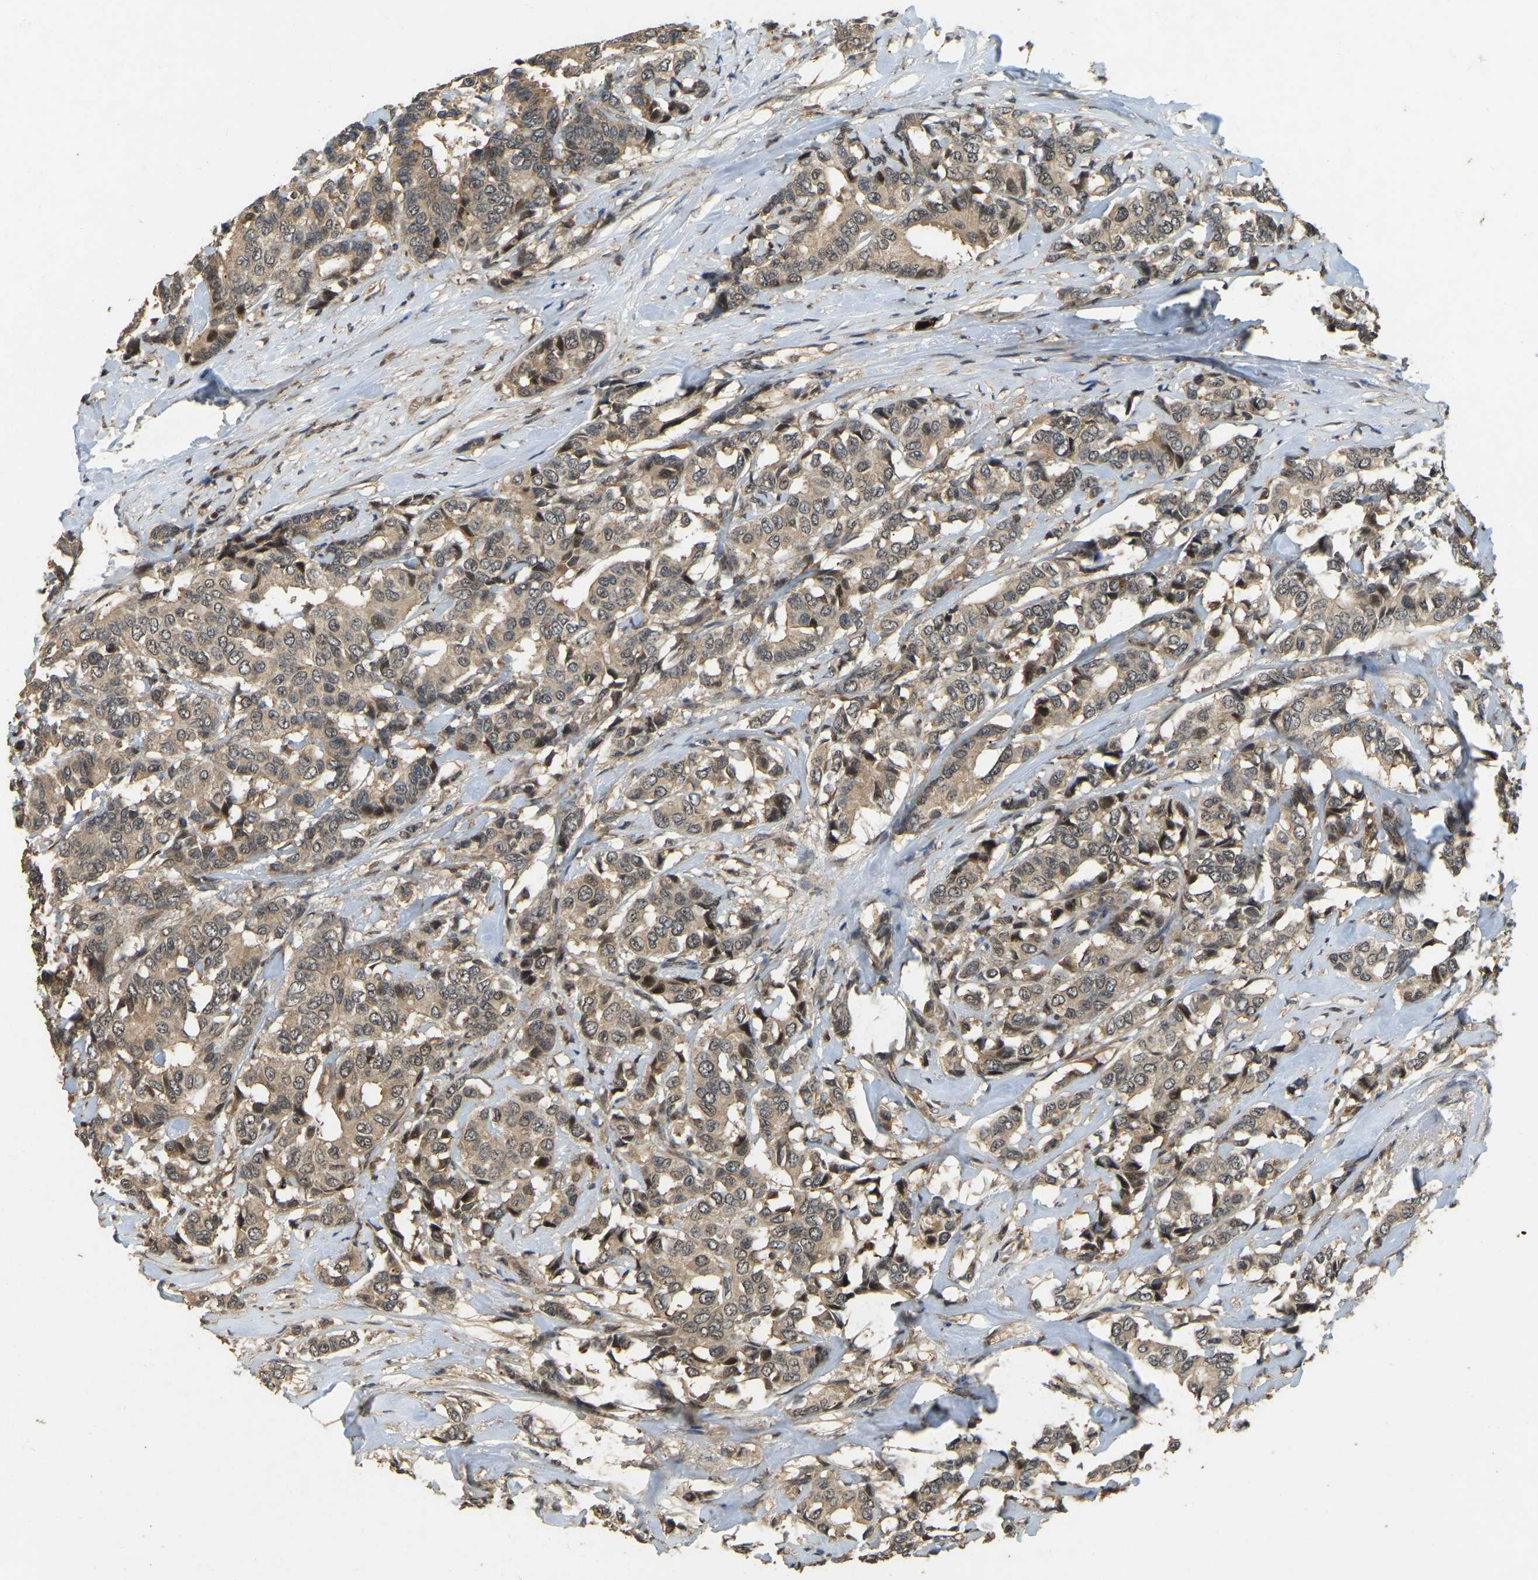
{"staining": {"intensity": "moderate", "quantity": ">75%", "location": "cytoplasmic/membranous"}, "tissue": "breast cancer", "cell_type": "Tumor cells", "image_type": "cancer", "snomed": [{"axis": "morphology", "description": "Duct carcinoma"}, {"axis": "topography", "description": "Breast"}], "caption": "This histopathology image exhibits intraductal carcinoma (breast) stained with immunohistochemistry to label a protein in brown. The cytoplasmic/membranous of tumor cells show moderate positivity for the protein. Nuclei are counter-stained blue.", "gene": "RNF141", "patient": {"sex": "female", "age": 87}}